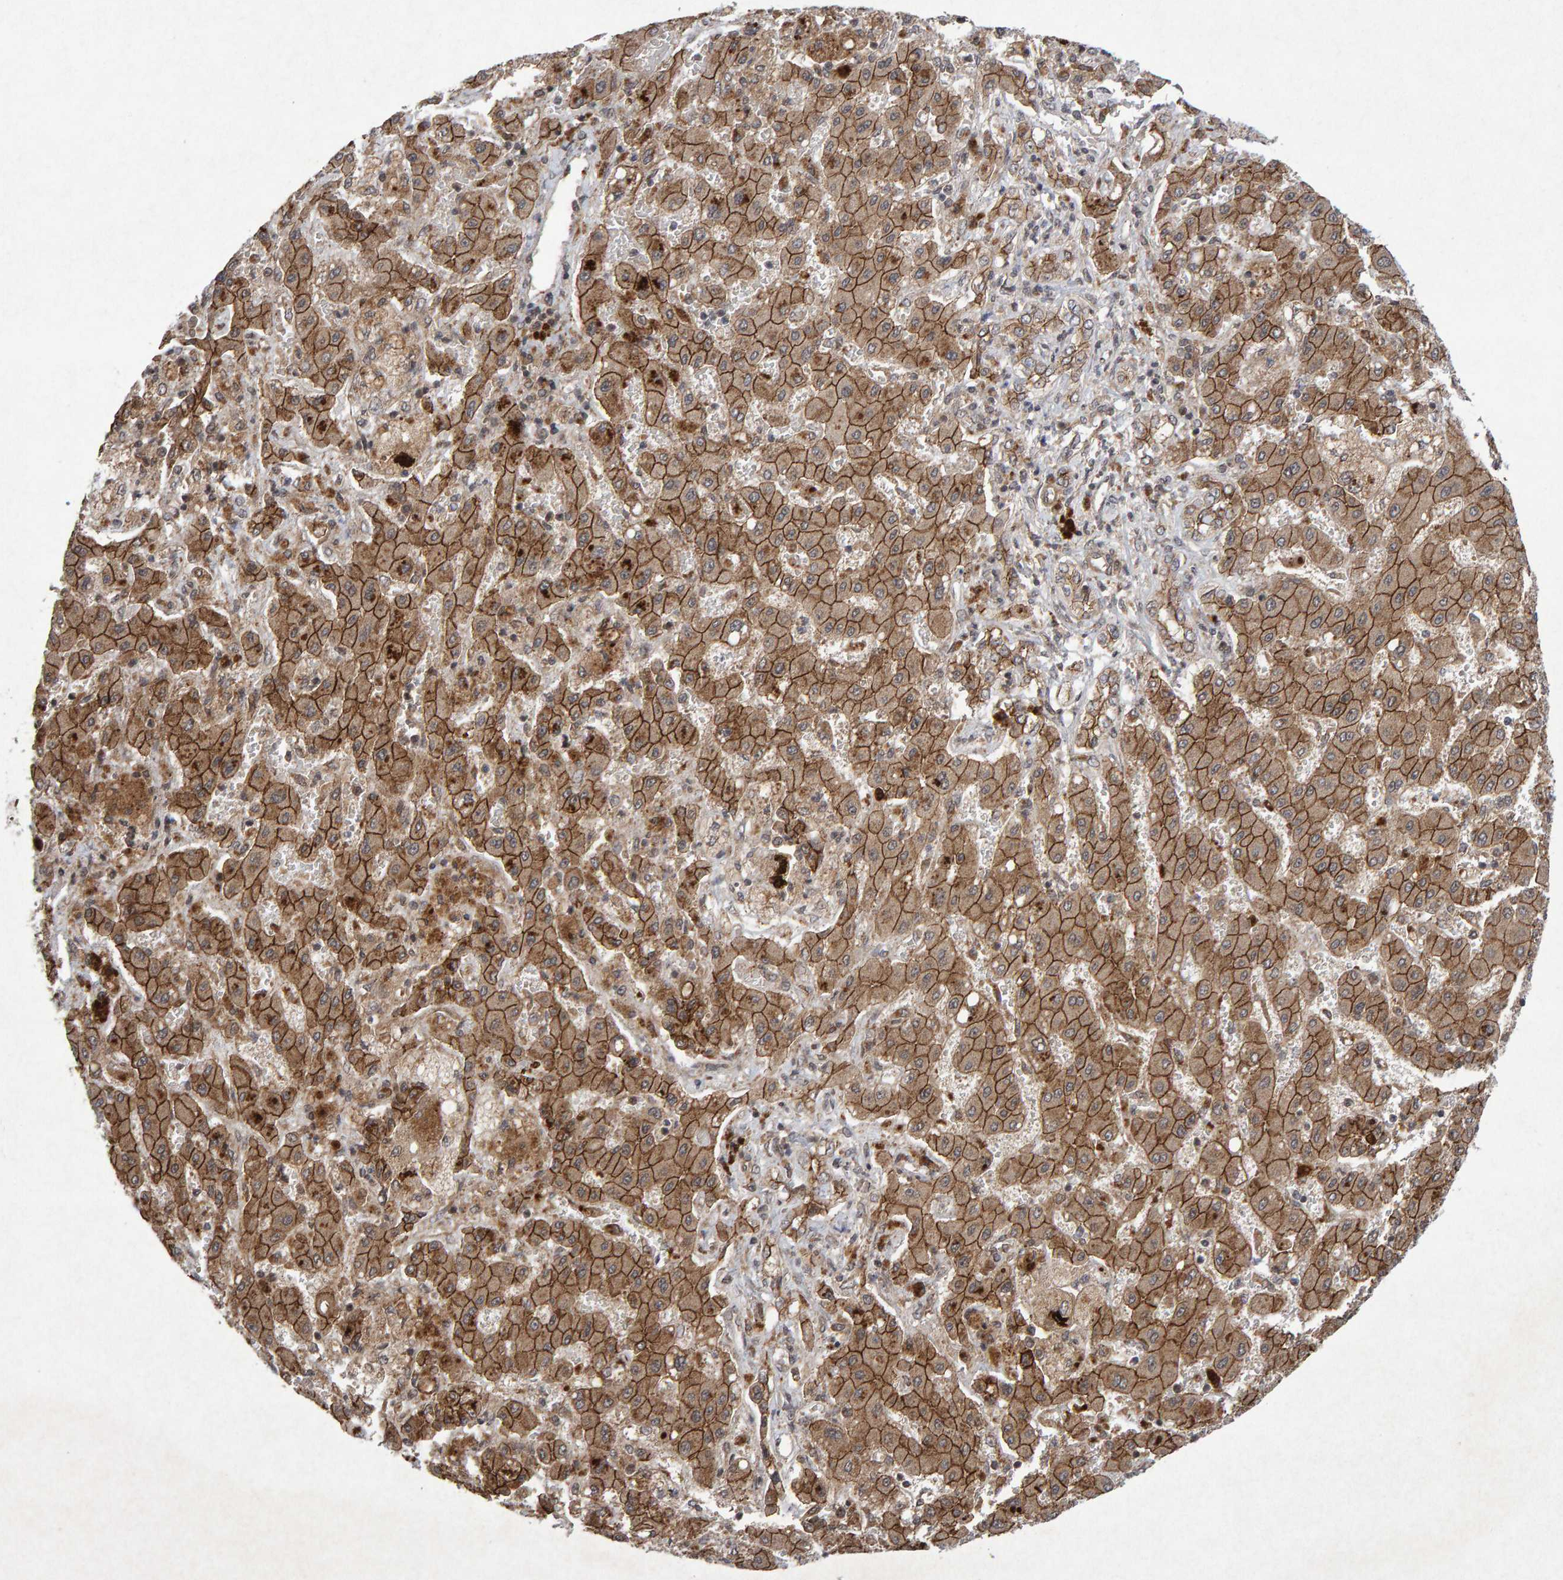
{"staining": {"intensity": "moderate", "quantity": ">75%", "location": "cytoplasmic/membranous"}, "tissue": "liver cancer", "cell_type": "Tumor cells", "image_type": "cancer", "snomed": [{"axis": "morphology", "description": "Cholangiocarcinoma"}, {"axis": "topography", "description": "Liver"}], "caption": "Immunohistochemical staining of human liver cancer exhibits medium levels of moderate cytoplasmic/membranous positivity in about >75% of tumor cells.", "gene": "CDH2", "patient": {"sex": "male", "age": 50}}